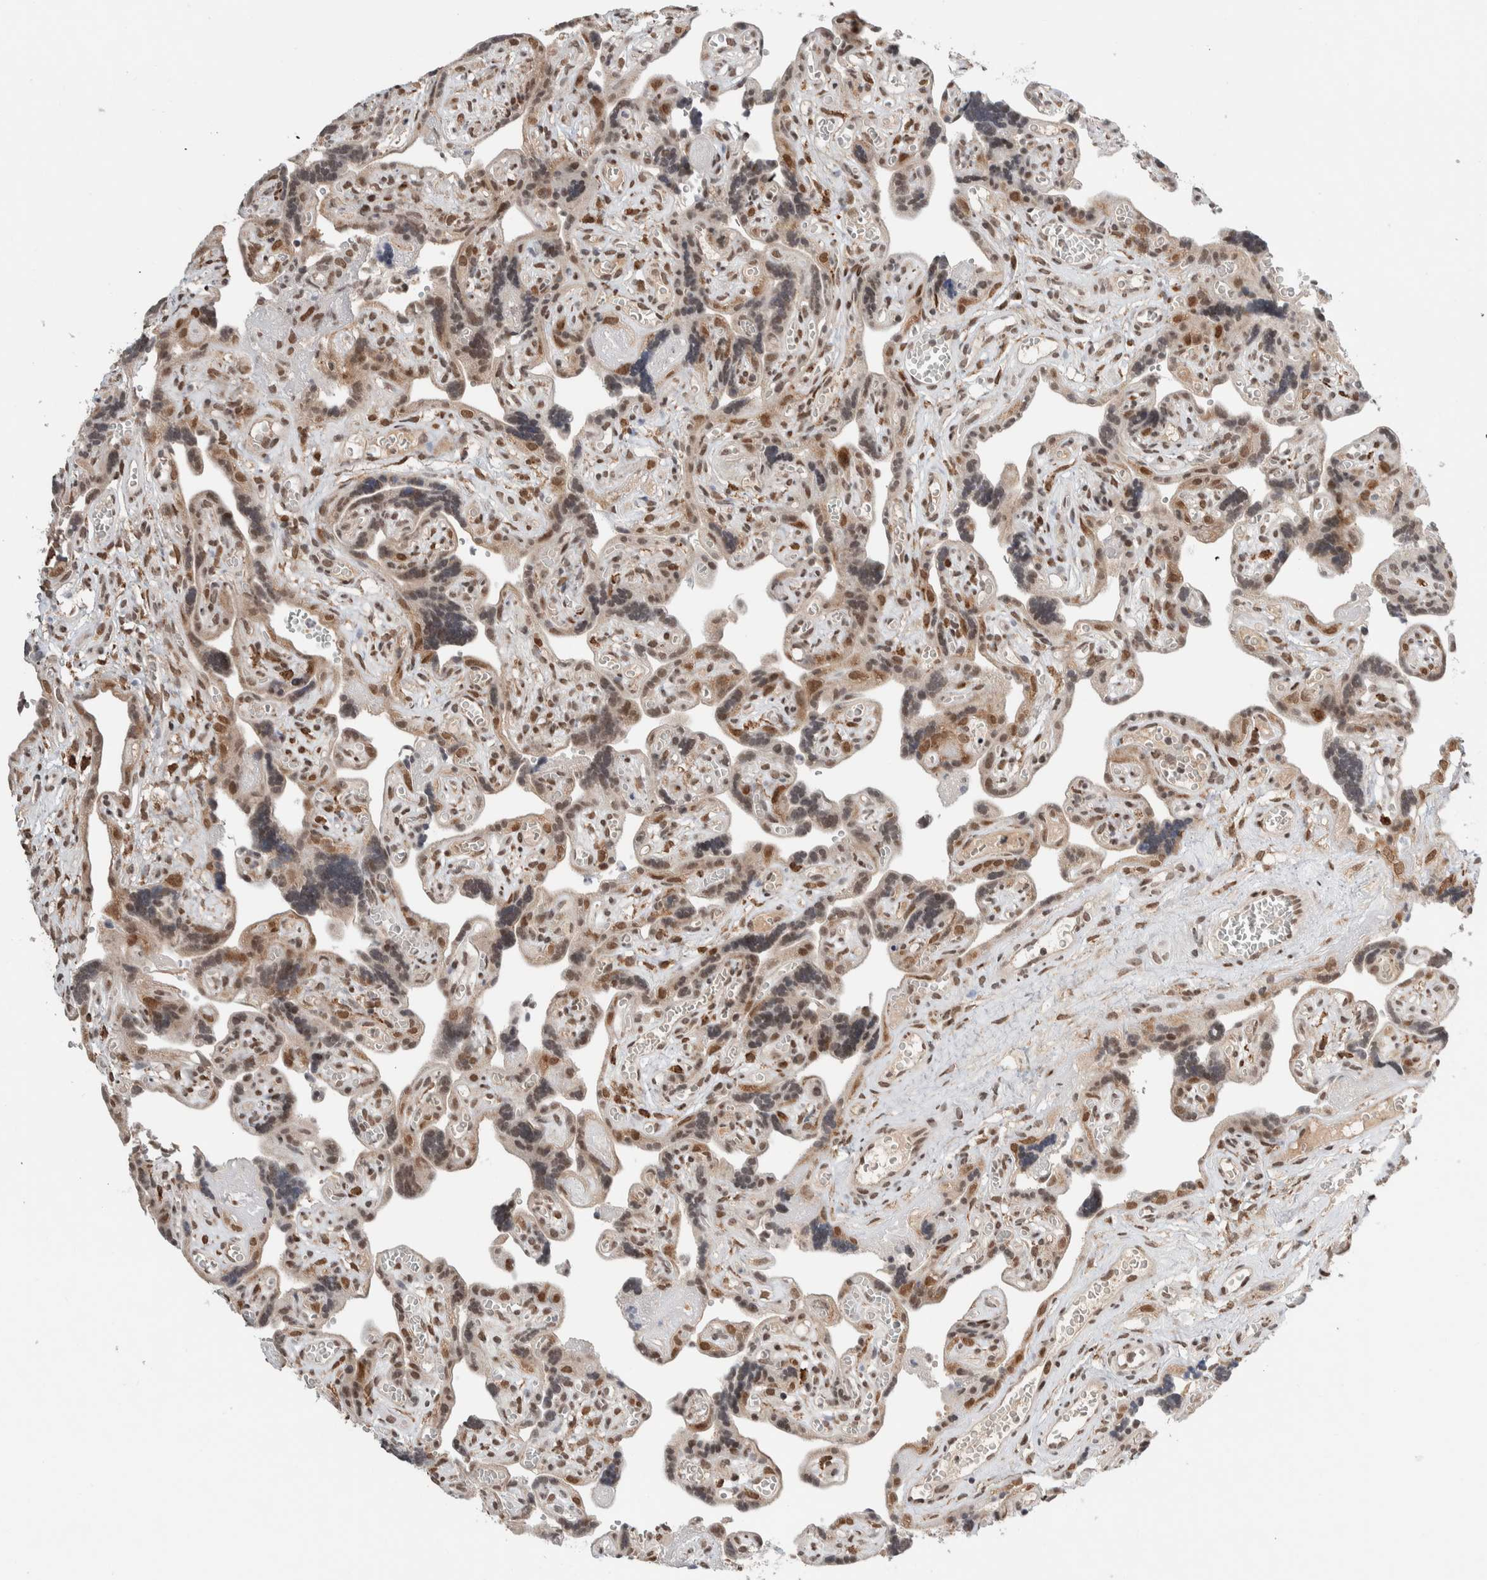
{"staining": {"intensity": "strong", "quantity": ">75%", "location": "nuclear"}, "tissue": "placenta", "cell_type": "Decidual cells", "image_type": "normal", "snomed": [{"axis": "morphology", "description": "Normal tissue, NOS"}, {"axis": "topography", "description": "Placenta"}], "caption": "About >75% of decidual cells in benign placenta exhibit strong nuclear protein positivity as visualized by brown immunohistochemical staining.", "gene": "TNRC18", "patient": {"sex": "female", "age": 30}}